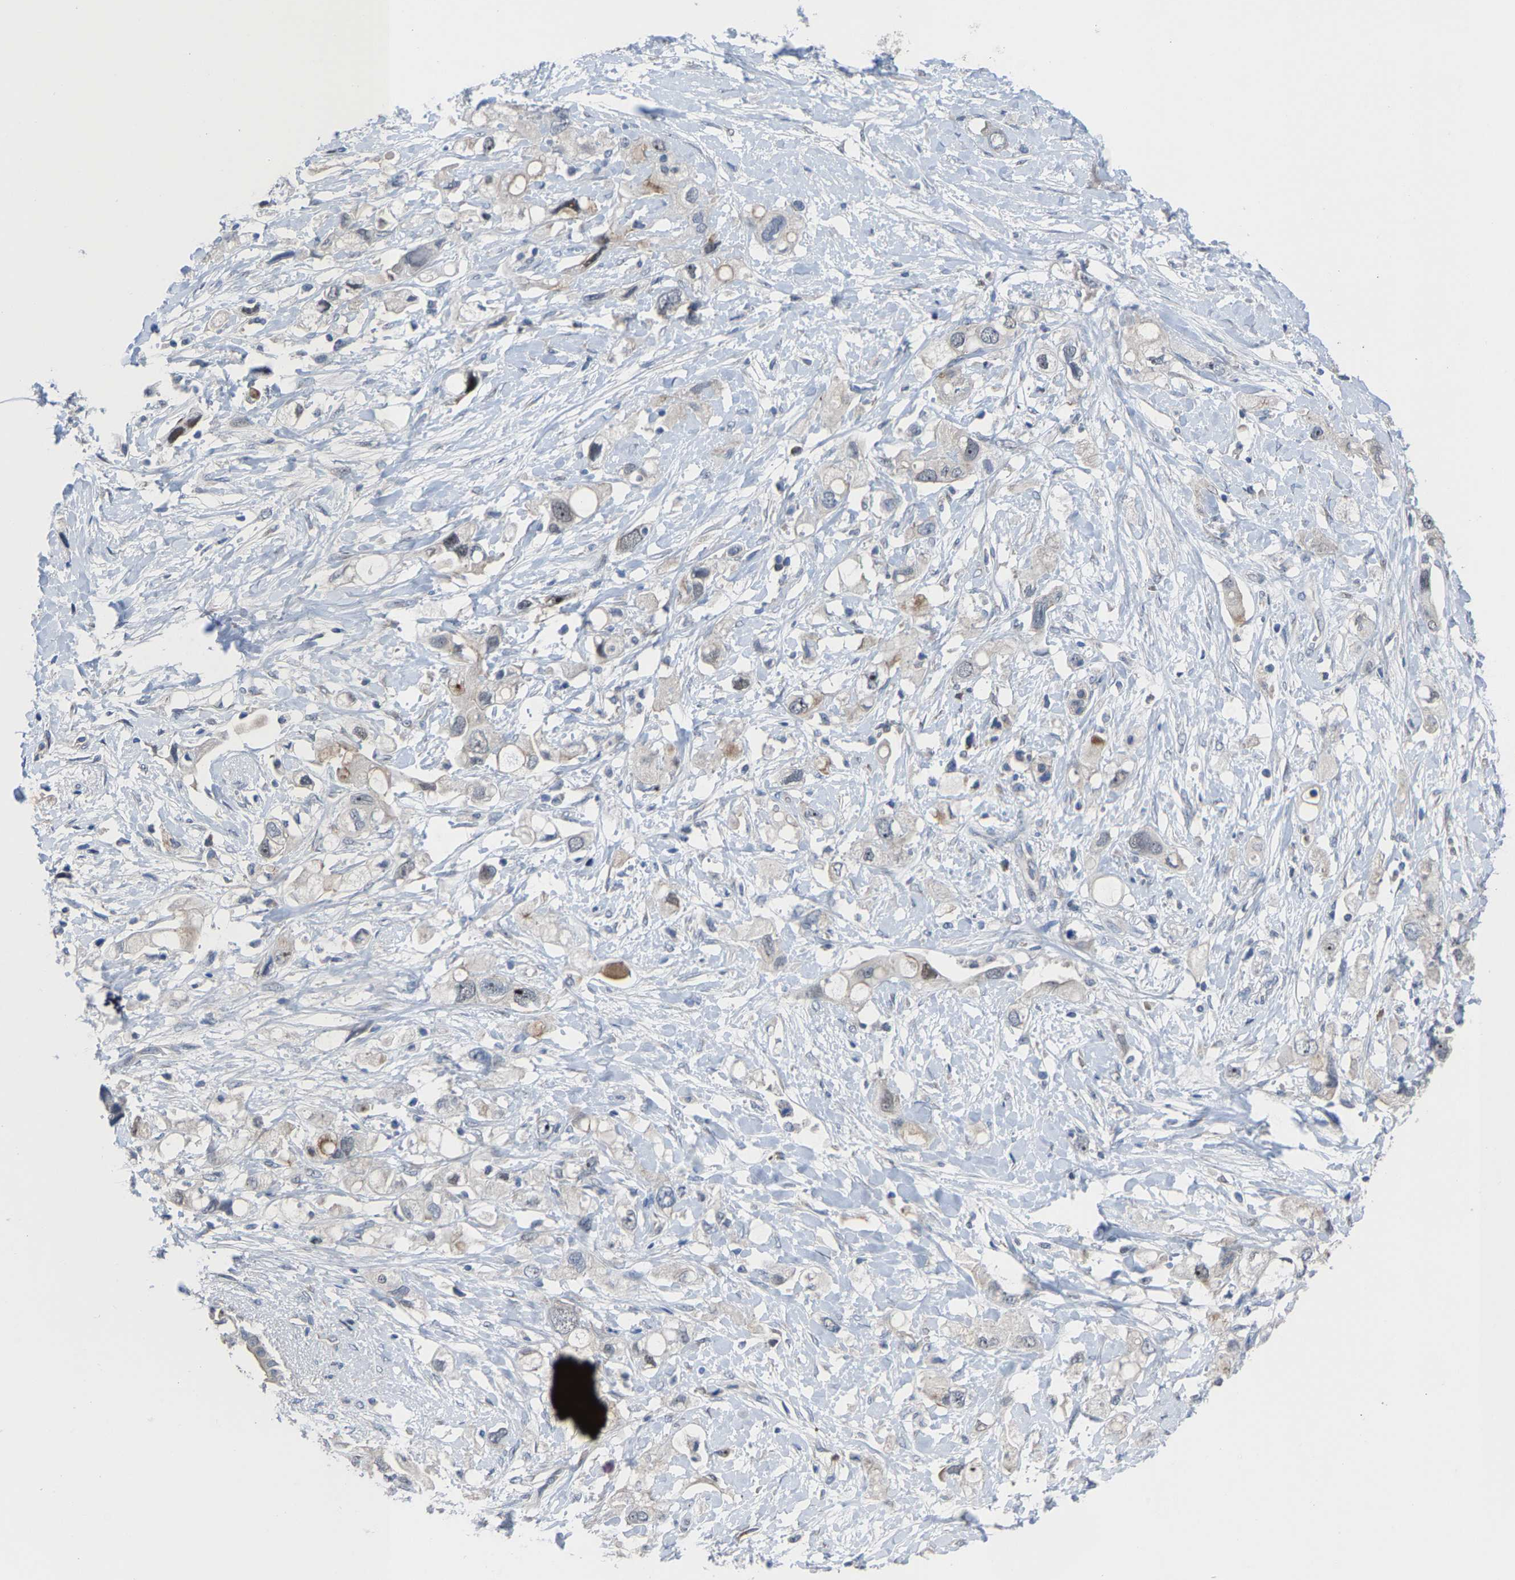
{"staining": {"intensity": "weak", "quantity": "<25%", "location": "cytoplasmic/membranous"}, "tissue": "pancreatic cancer", "cell_type": "Tumor cells", "image_type": "cancer", "snomed": [{"axis": "morphology", "description": "Adenocarcinoma, NOS"}, {"axis": "topography", "description": "Pancreas"}], "caption": "Adenocarcinoma (pancreatic) stained for a protein using IHC displays no positivity tumor cells.", "gene": "HAUS6", "patient": {"sex": "female", "age": 56}}